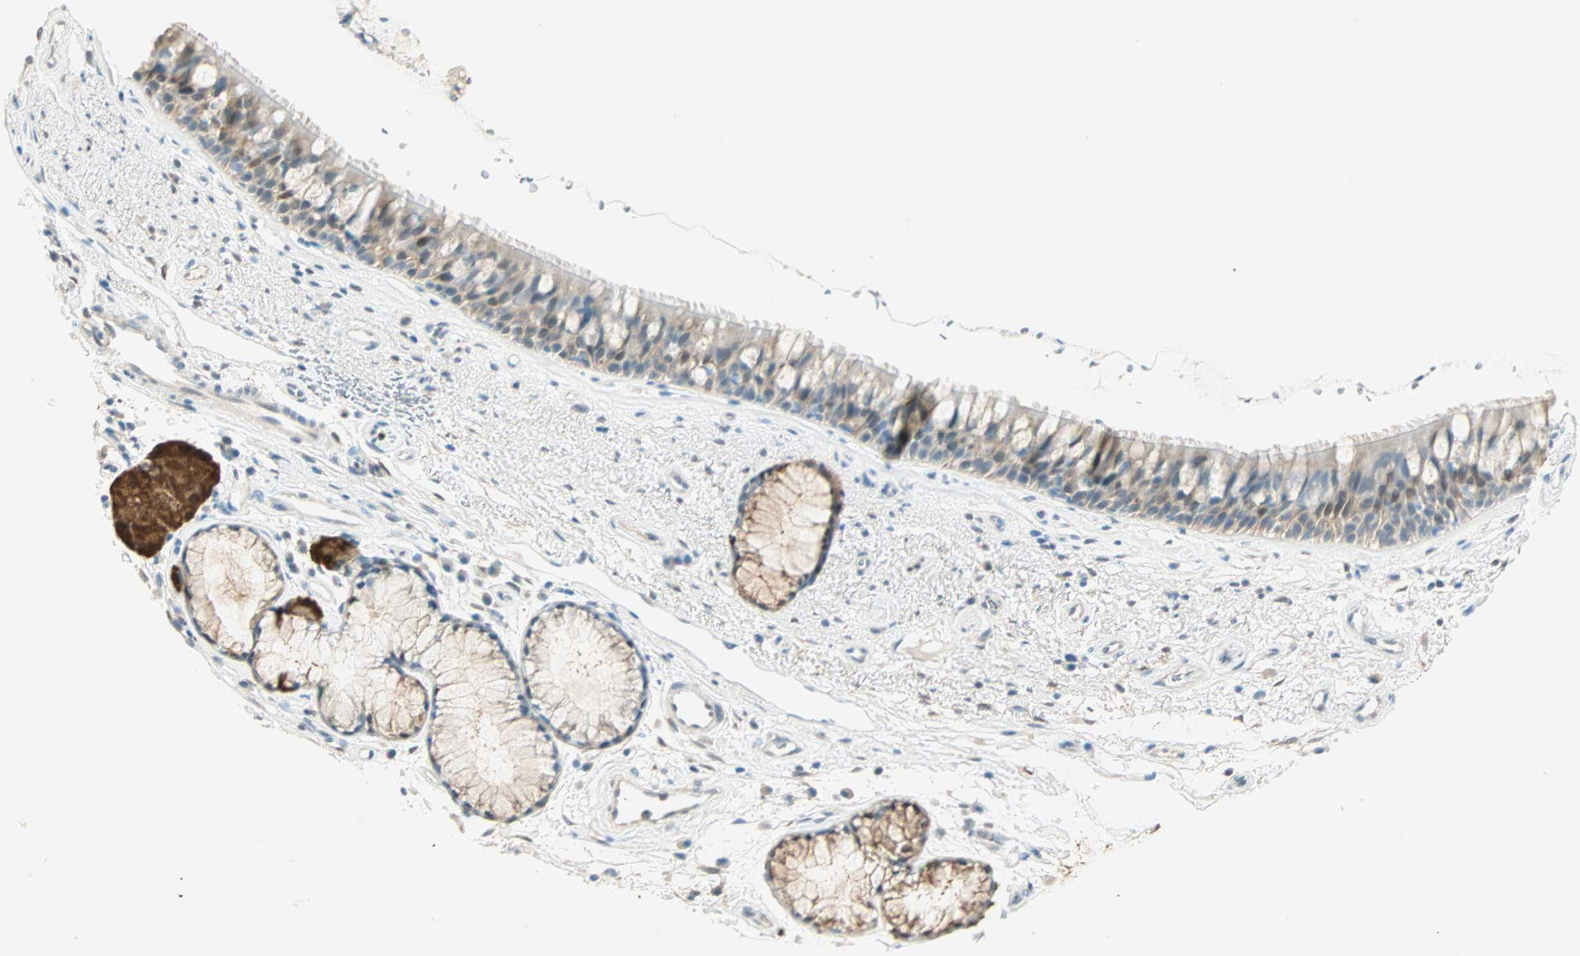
{"staining": {"intensity": "weak", "quantity": ">75%", "location": "cytoplasmic/membranous"}, "tissue": "bronchus", "cell_type": "Respiratory epithelial cells", "image_type": "normal", "snomed": [{"axis": "morphology", "description": "Normal tissue, NOS"}, {"axis": "topography", "description": "Bronchus"}], "caption": "Immunohistochemistry (IHC) (DAB) staining of normal human bronchus reveals weak cytoplasmic/membranous protein staining in about >75% of respiratory epithelial cells. The protein is shown in brown color, while the nuclei are stained blue.", "gene": "S100A1", "patient": {"sex": "female", "age": 54}}